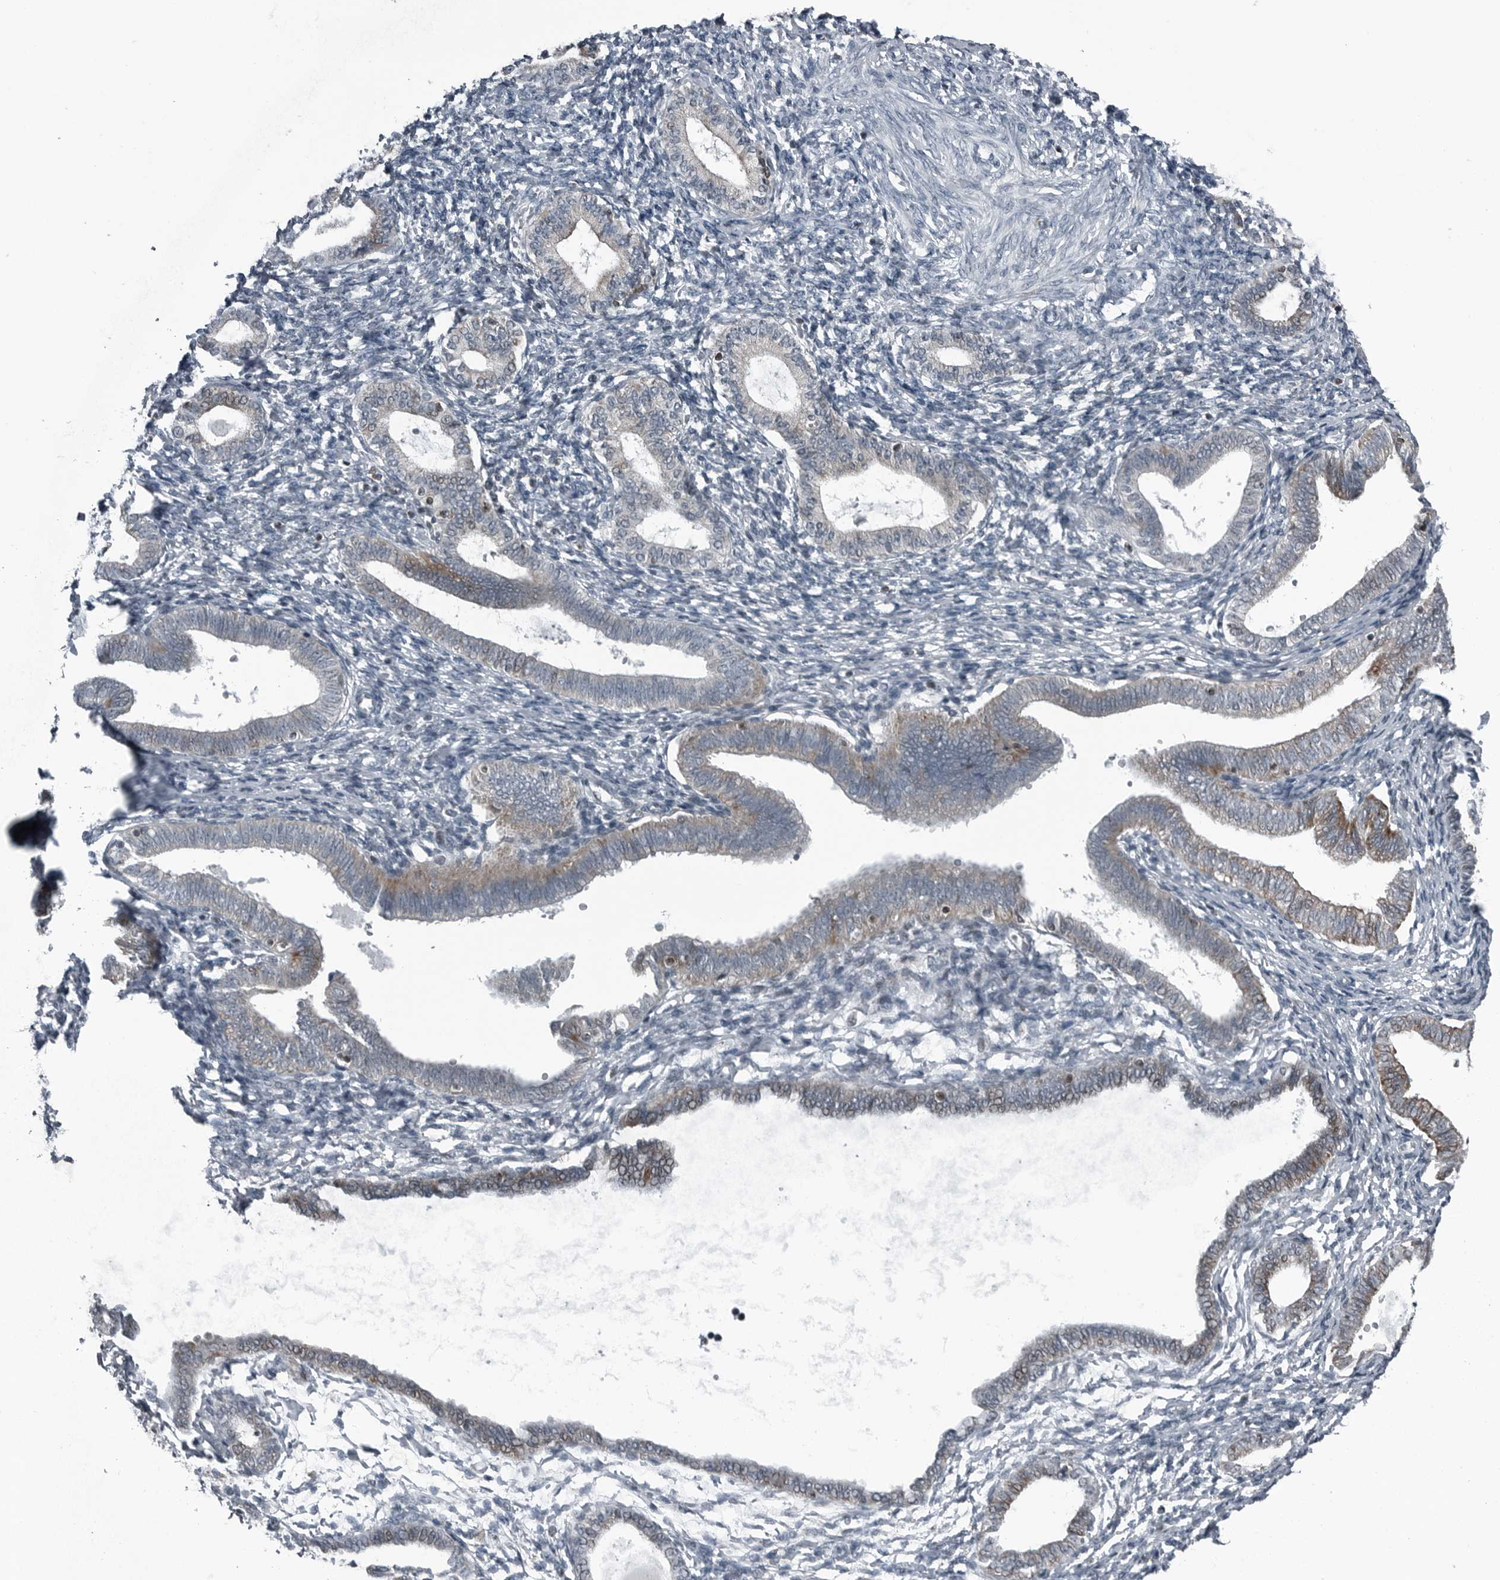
{"staining": {"intensity": "negative", "quantity": "none", "location": "none"}, "tissue": "endometrium", "cell_type": "Cells in endometrial stroma", "image_type": "normal", "snomed": [{"axis": "morphology", "description": "Normal tissue, NOS"}, {"axis": "topography", "description": "Endometrium"}], "caption": "High power microscopy histopathology image of an immunohistochemistry (IHC) micrograph of unremarkable endometrium, revealing no significant expression in cells in endometrial stroma.", "gene": "GAK", "patient": {"sex": "female", "age": 77}}